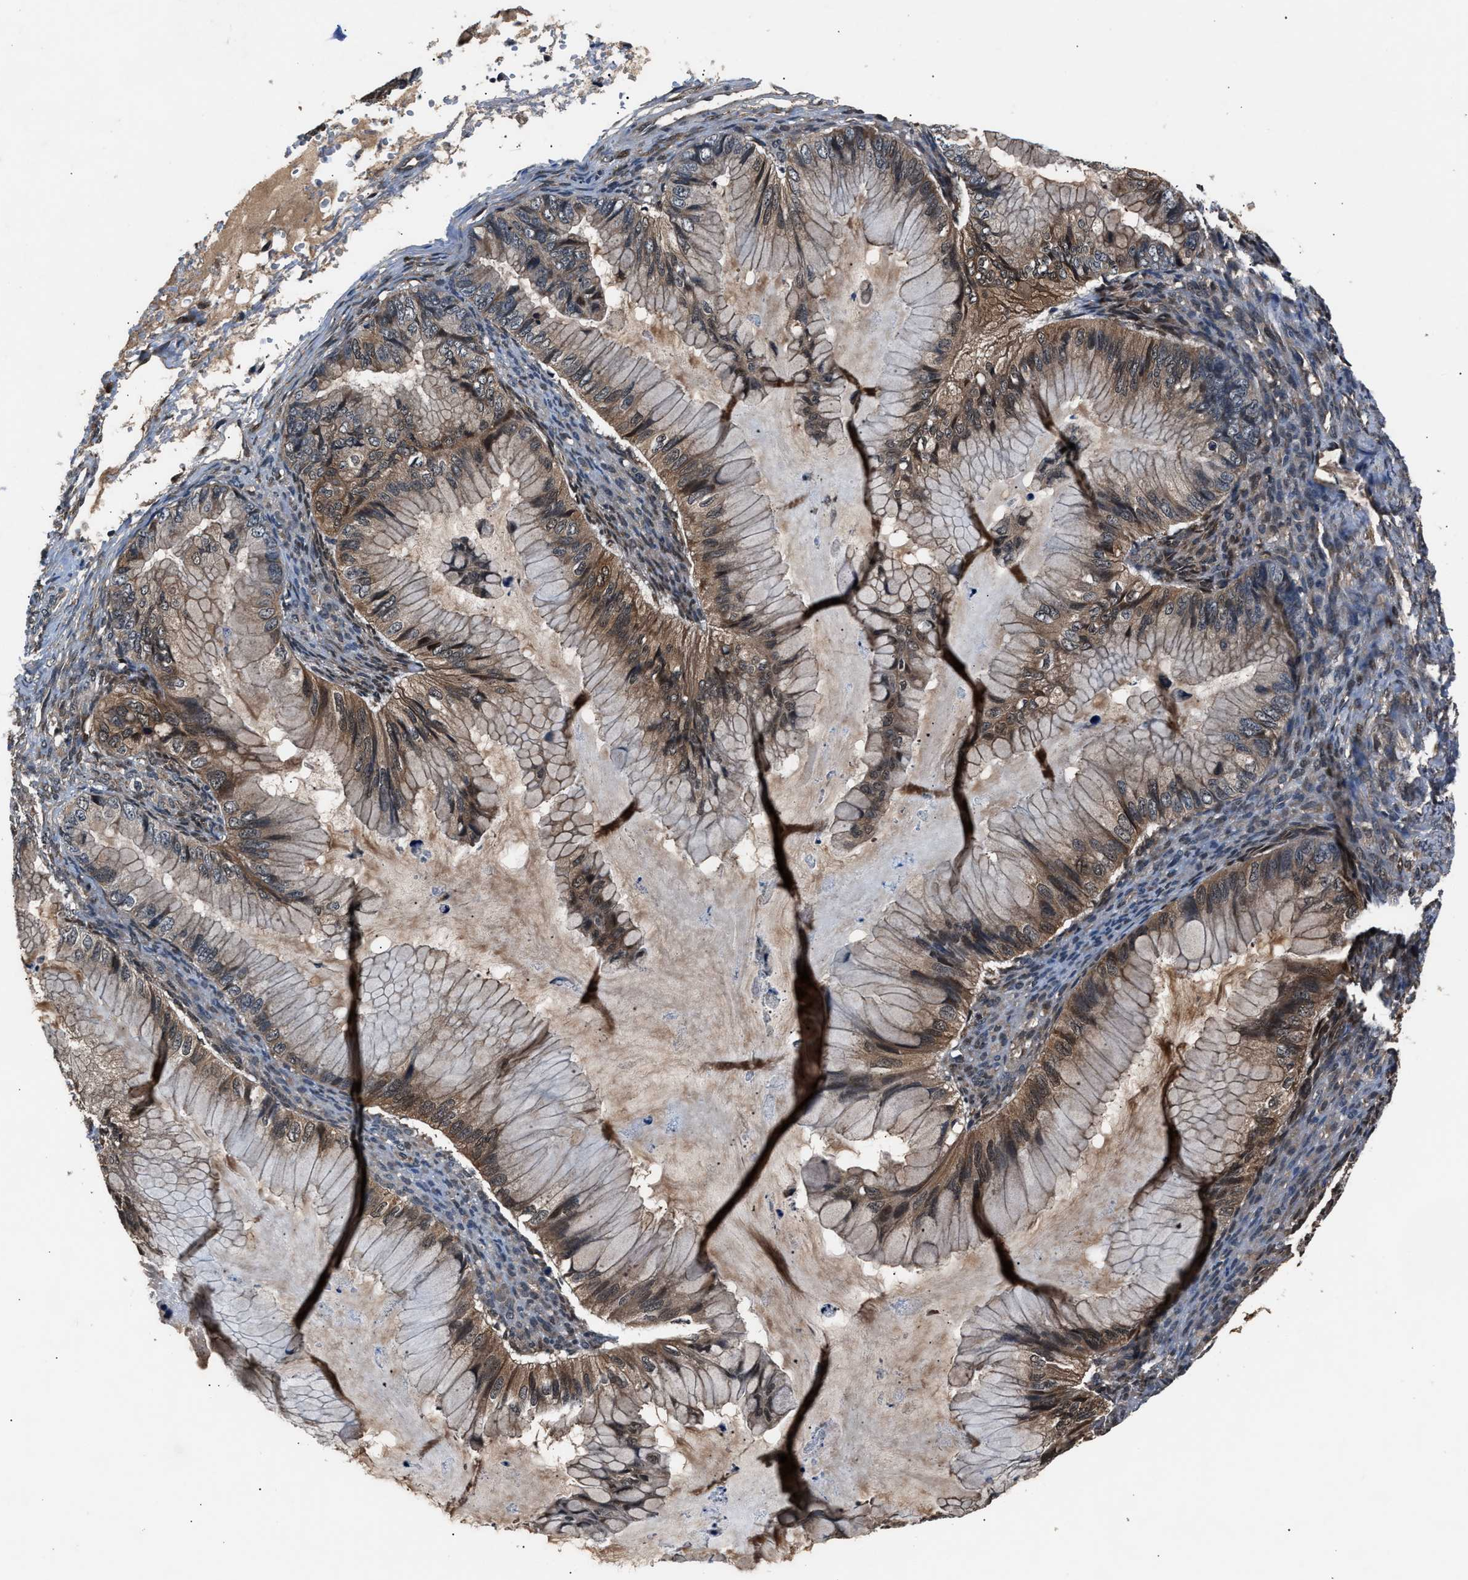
{"staining": {"intensity": "weak", "quantity": "25%-75%", "location": "cytoplasmic/membranous,nuclear"}, "tissue": "ovarian cancer", "cell_type": "Tumor cells", "image_type": "cancer", "snomed": [{"axis": "morphology", "description": "Cystadenocarcinoma, mucinous, NOS"}, {"axis": "topography", "description": "Ovary"}], "caption": "Immunohistochemistry (IHC) histopathology image of ovarian mucinous cystadenocarcinoma stained for a protein (brown), which reveals low levels of weak cytoplasmic/membranous and nuclear expression in about 25%-75% of tumor cells.", "gene": "TP53I3", "patient": {"sex": "female", "age": 36}}